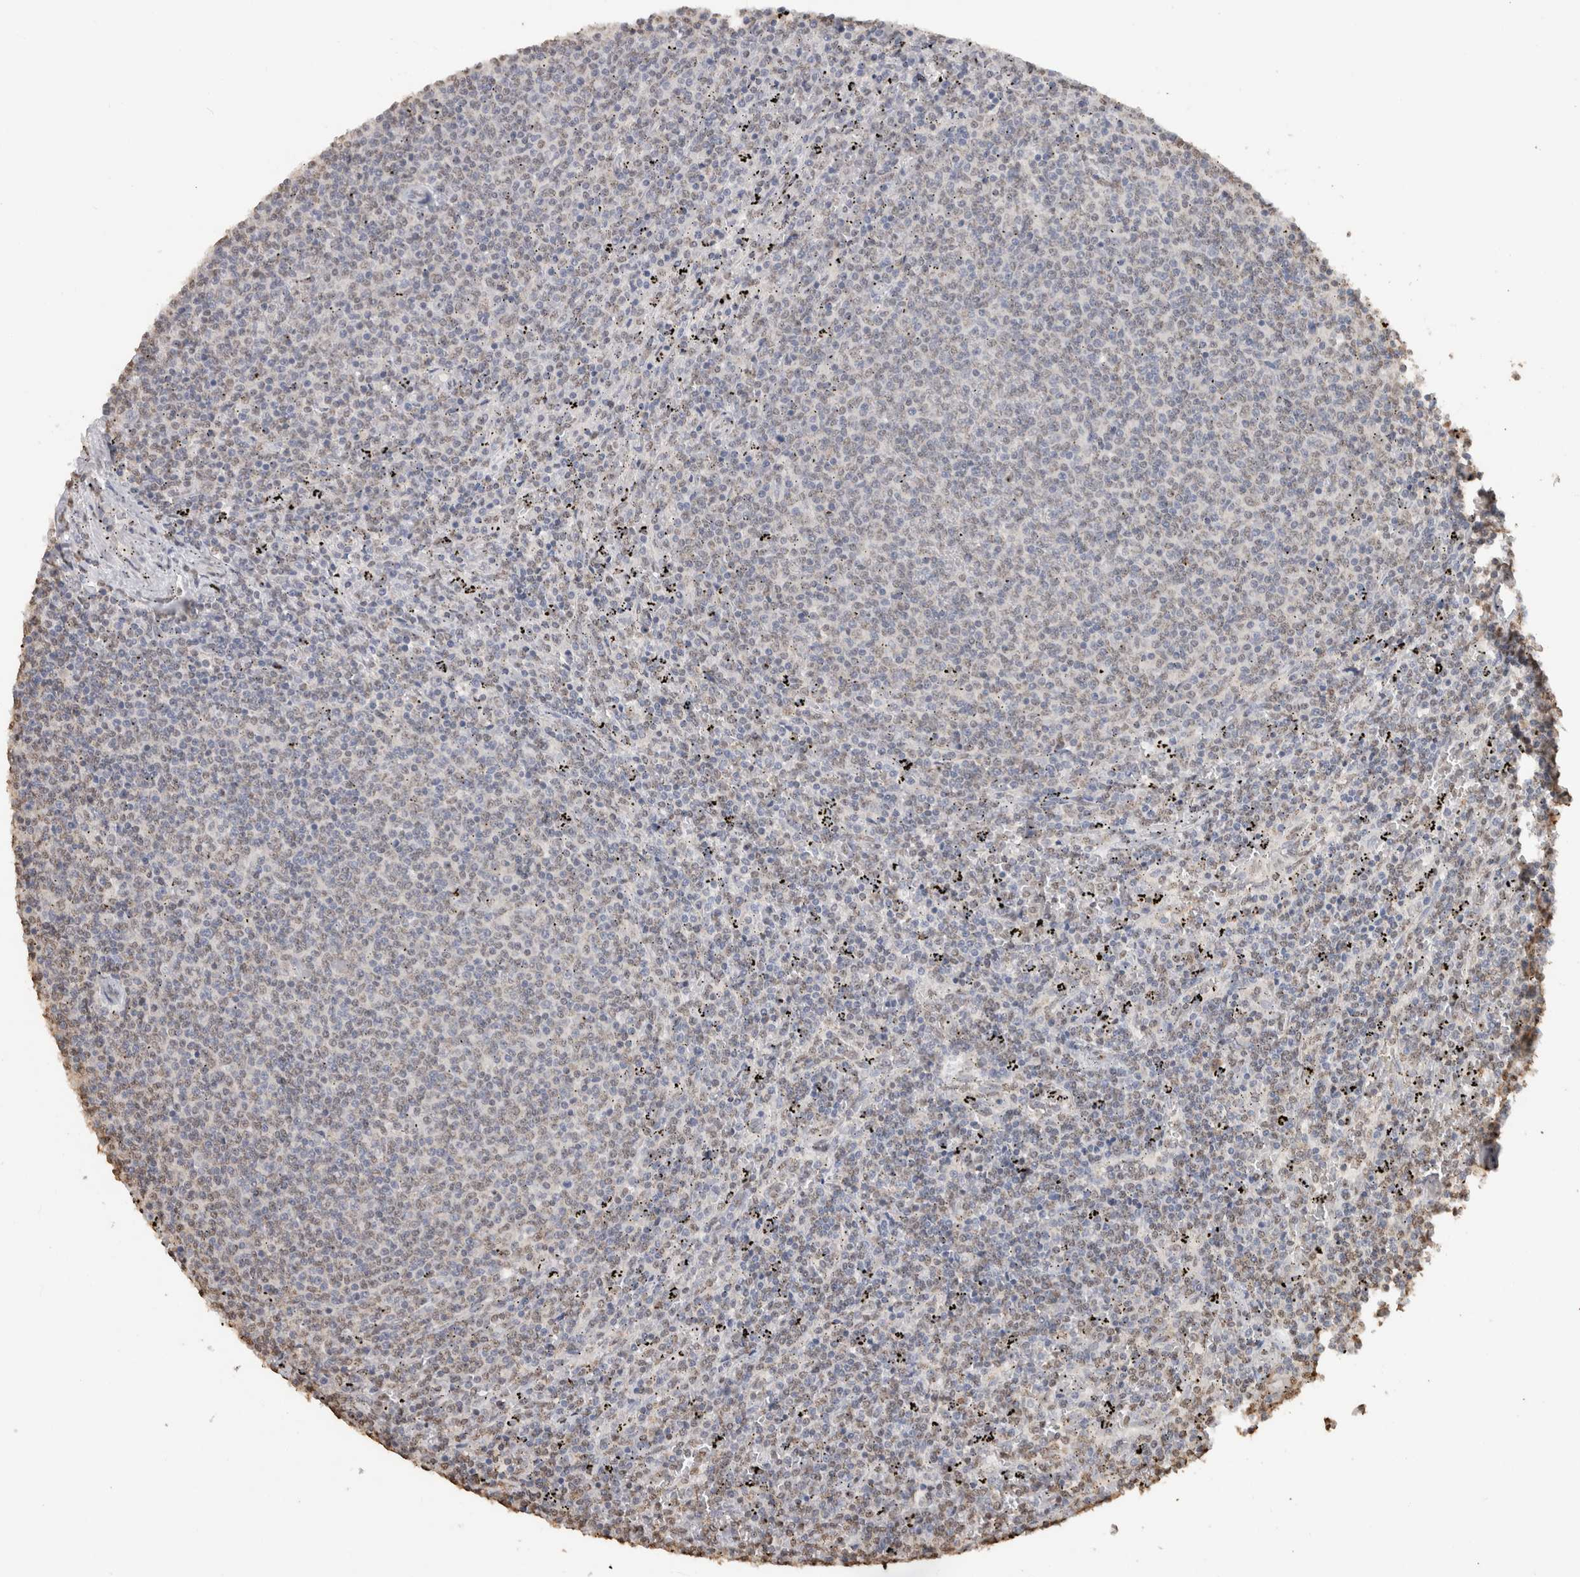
{"staining": {"intensity": "weak", "quantity": "<25%", "location": "nuclear"}, "tissue": "lymphoma", "cell_type": "Tumor cells", "image_type": "cancer", "snomed": [{"axis": "morphology", "description": "Malignant lymphoma, non-Hodgkin's type, Low grade"}, {"axis": "topography", "description": "Spleen"}], "caption": "The micrograph displays no staining of tumor cells in low-grade malignant lymphoma, non-Hodgkin's type.", "gene": "HAND2", "patient": {"sex": "female", "age": 50}}